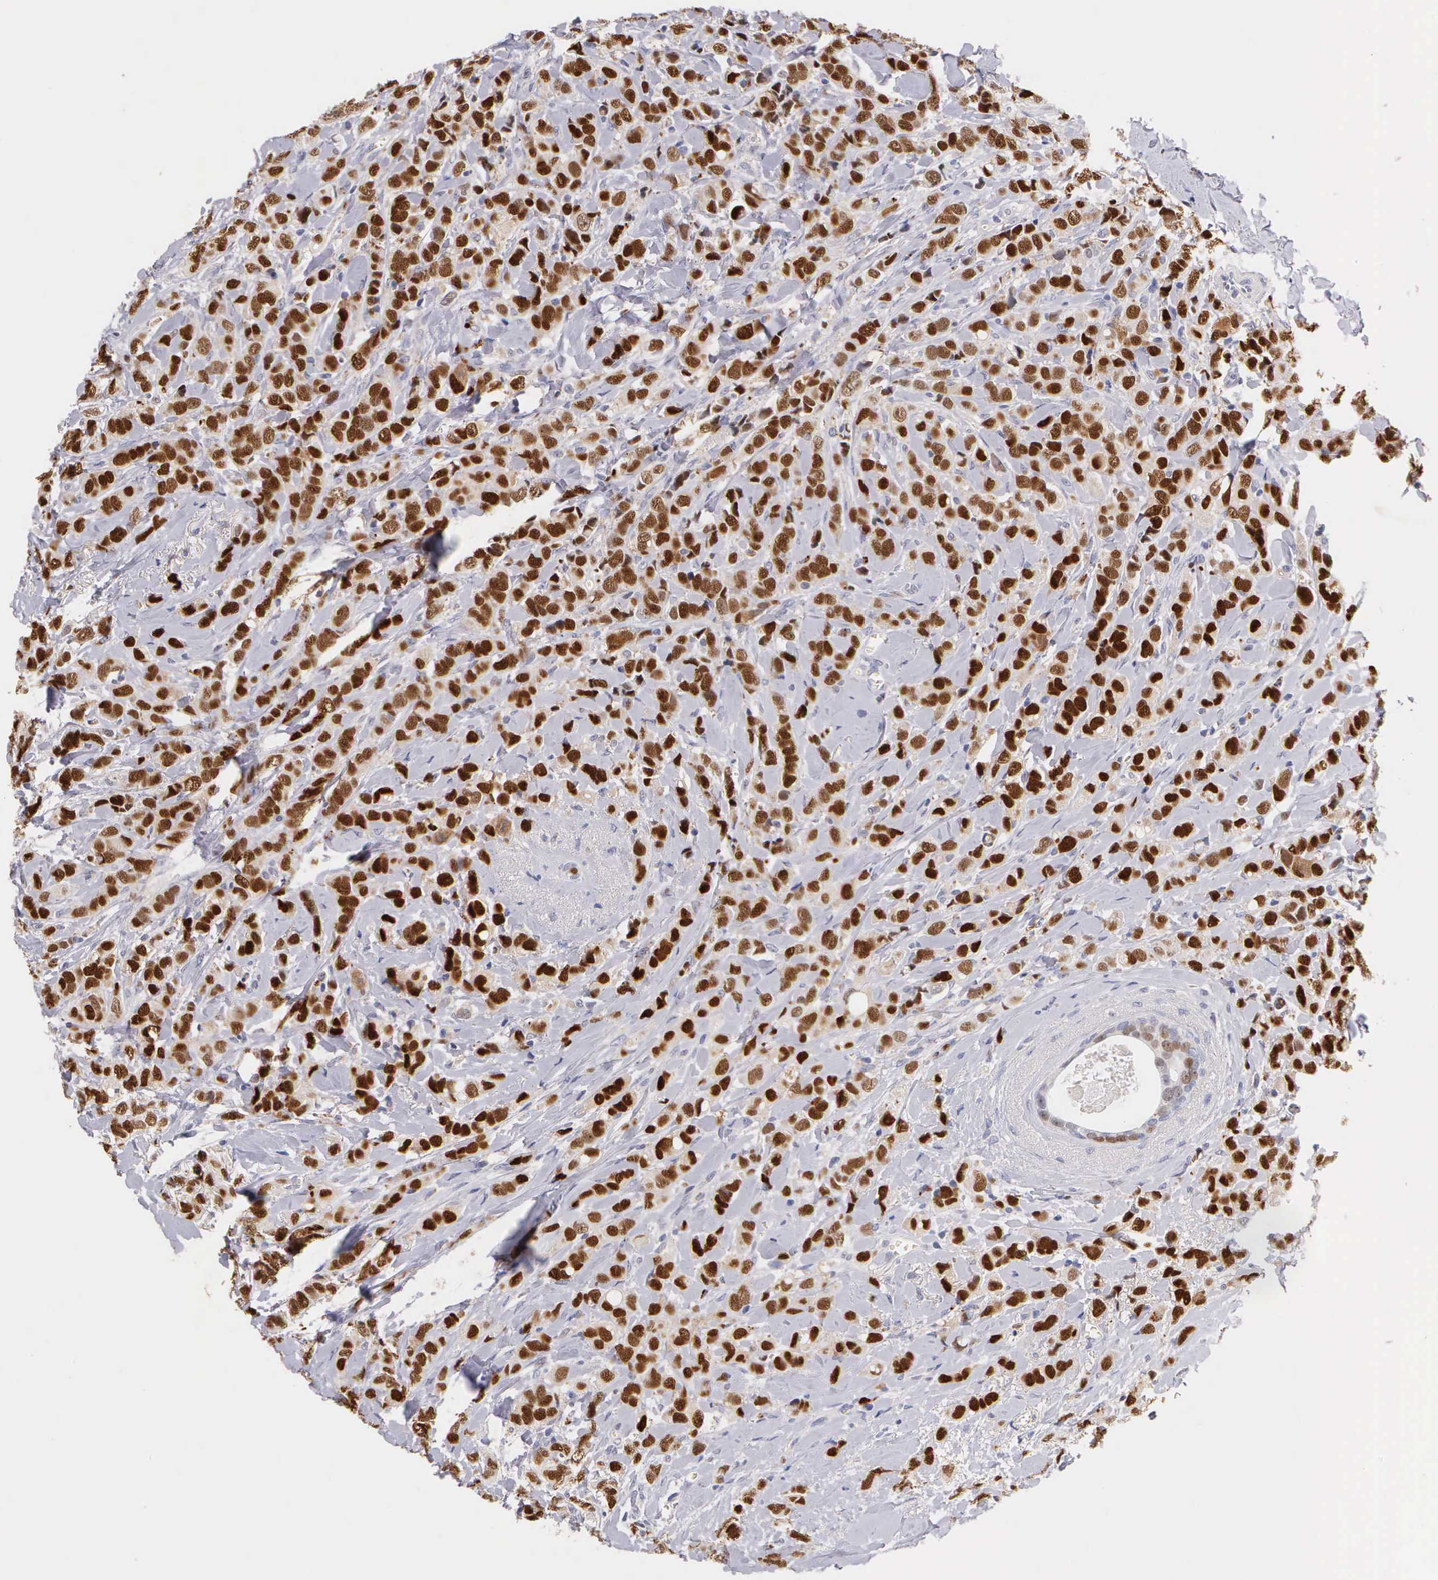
{"staining": {"intensity": "strong", "quantity": ">75%", "location": "nuclear"}, "tissue": "breast cancer", "cell_type": "Tumor cells", "image_type": "cancer", "snomed": [{"axis": "morphology", "description": "Lobular carcinoma"}, {"axis": "topography", "description": "Breast"}], "caption": "Breast lobular carcinoma was stained to show a protein in brown. There is high levels of strong nuclear expression in approximately >75% of tumor cells. (DAB (3,3'-diaminobenzidine) IHC with brightfield microscopy, high magnification).", "gene": "ESR1", "patient": {"sex": "female", "age": 57}}